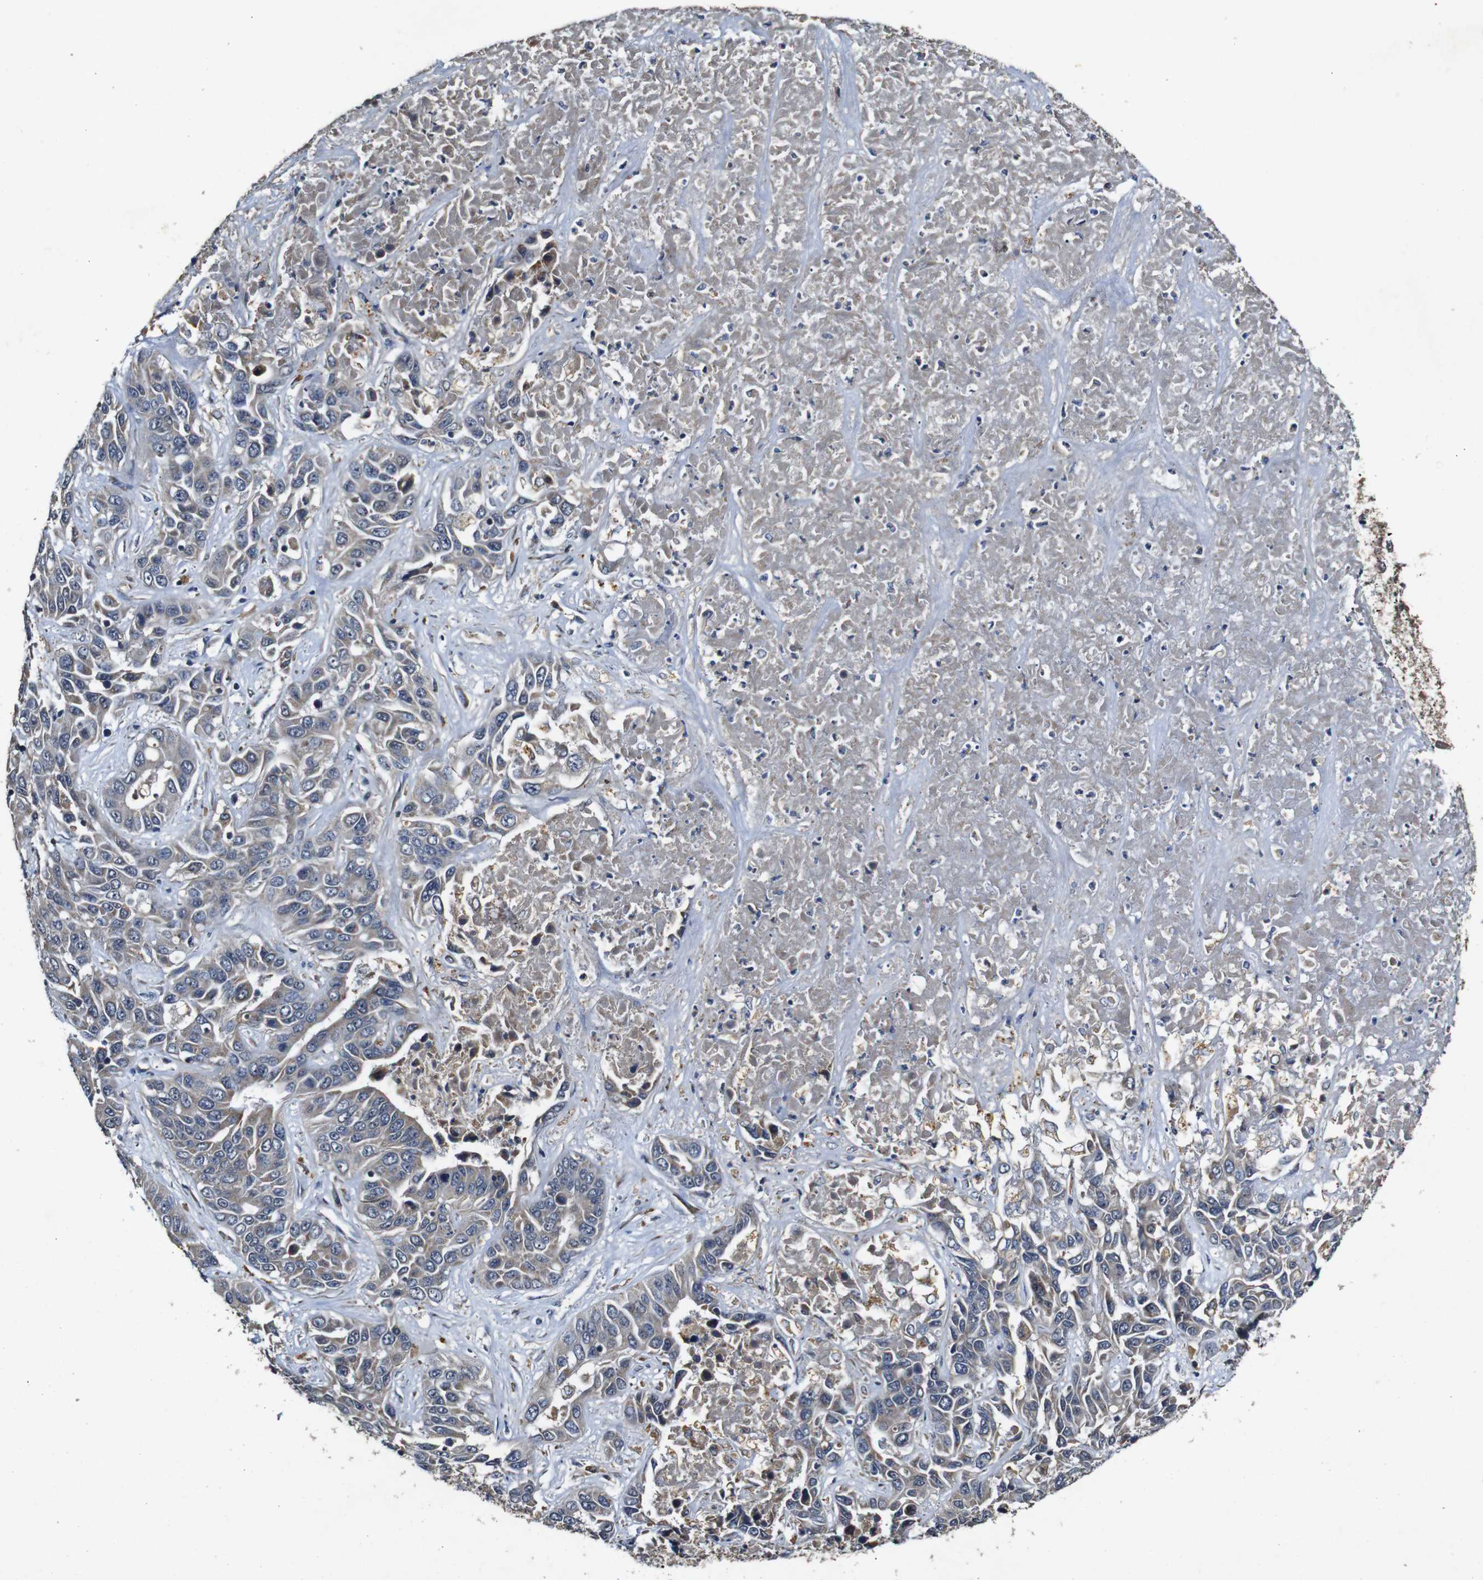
{"staining": {"intensity": "weak", "quantity": "25%-75%", "location": "cytoplasmic/membranous"}, "tissue": "liver cancer", "cell_type": "Tumor cells", "image_type": "cancer", "snomed": [{"axis": "morphology", "description": "Cholangiocarcinoma"}, {"axis": "topography", "description": "Liver"}], "caption": "About 25%-75% of tumor cells in human cholangiocarcinoma (liver) demonstrate weak cytoplasmic/membranous protein staining as visualized by brown immunohistochemical staining.", "gene": "MAGI2", "patient": {"sex": "female", "age": 52}}